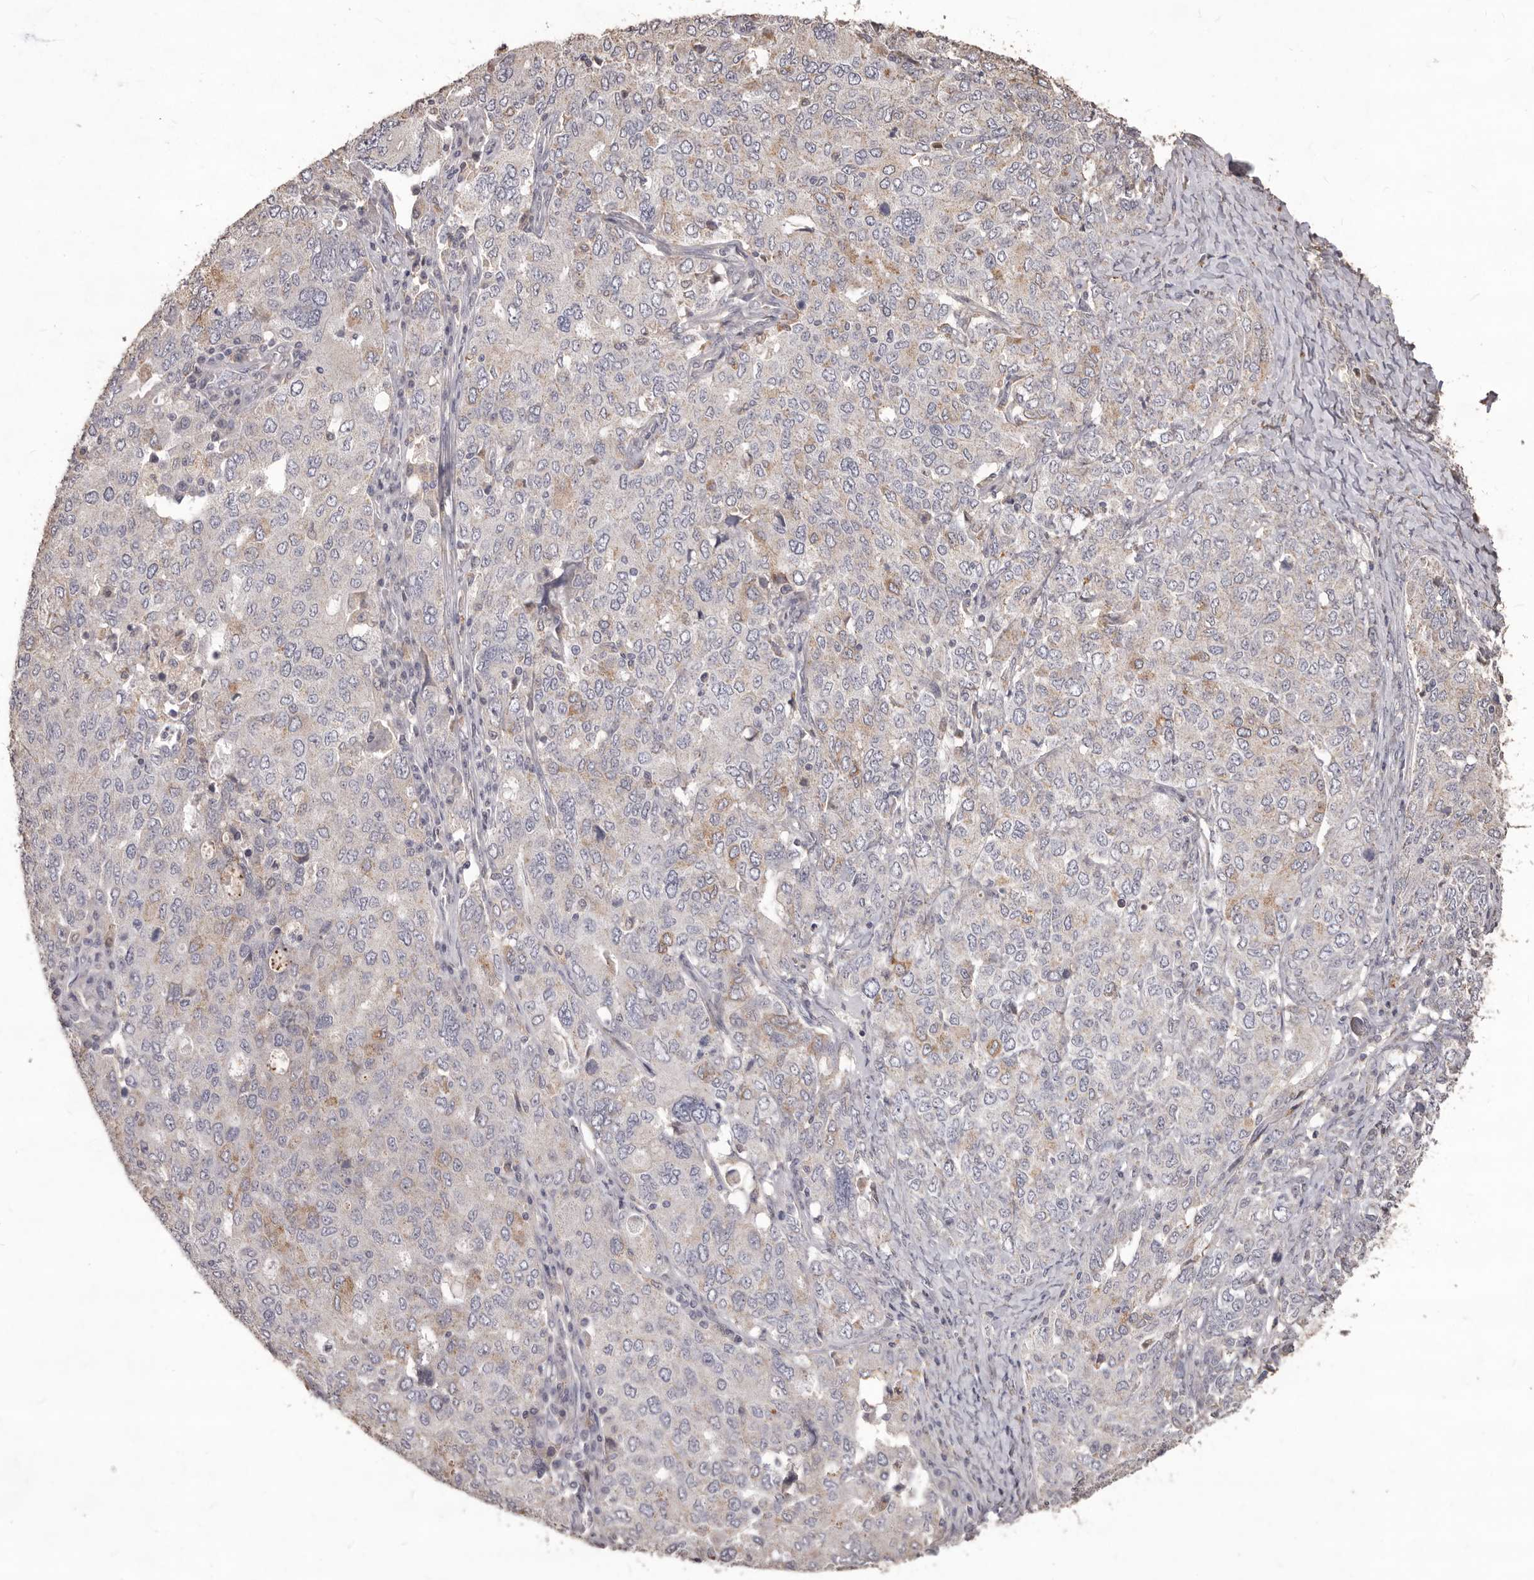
{"staining": {"intensity": "moderate", "quantity": "<25%", "location": "cytoplasmic/membranous"}, "tissue": "ovarian cancer", "cell_type": "Tumor cells", "image_type": "cancer", "snomed": [{"axis": "morphology", "description": "Carcinoma, endometroid"}, {"axis": "topography", "description": "Ovary"}], "caption": "High-power microscopy captured an IHC histopathology image of ovarian cancer (endometroid carcinoma), revealing moderate cytoplasmic/membranous expression in about <25% of tumor cells.", "gene": "PRSS27", "patient": {"sex": "female", "age": 62}}